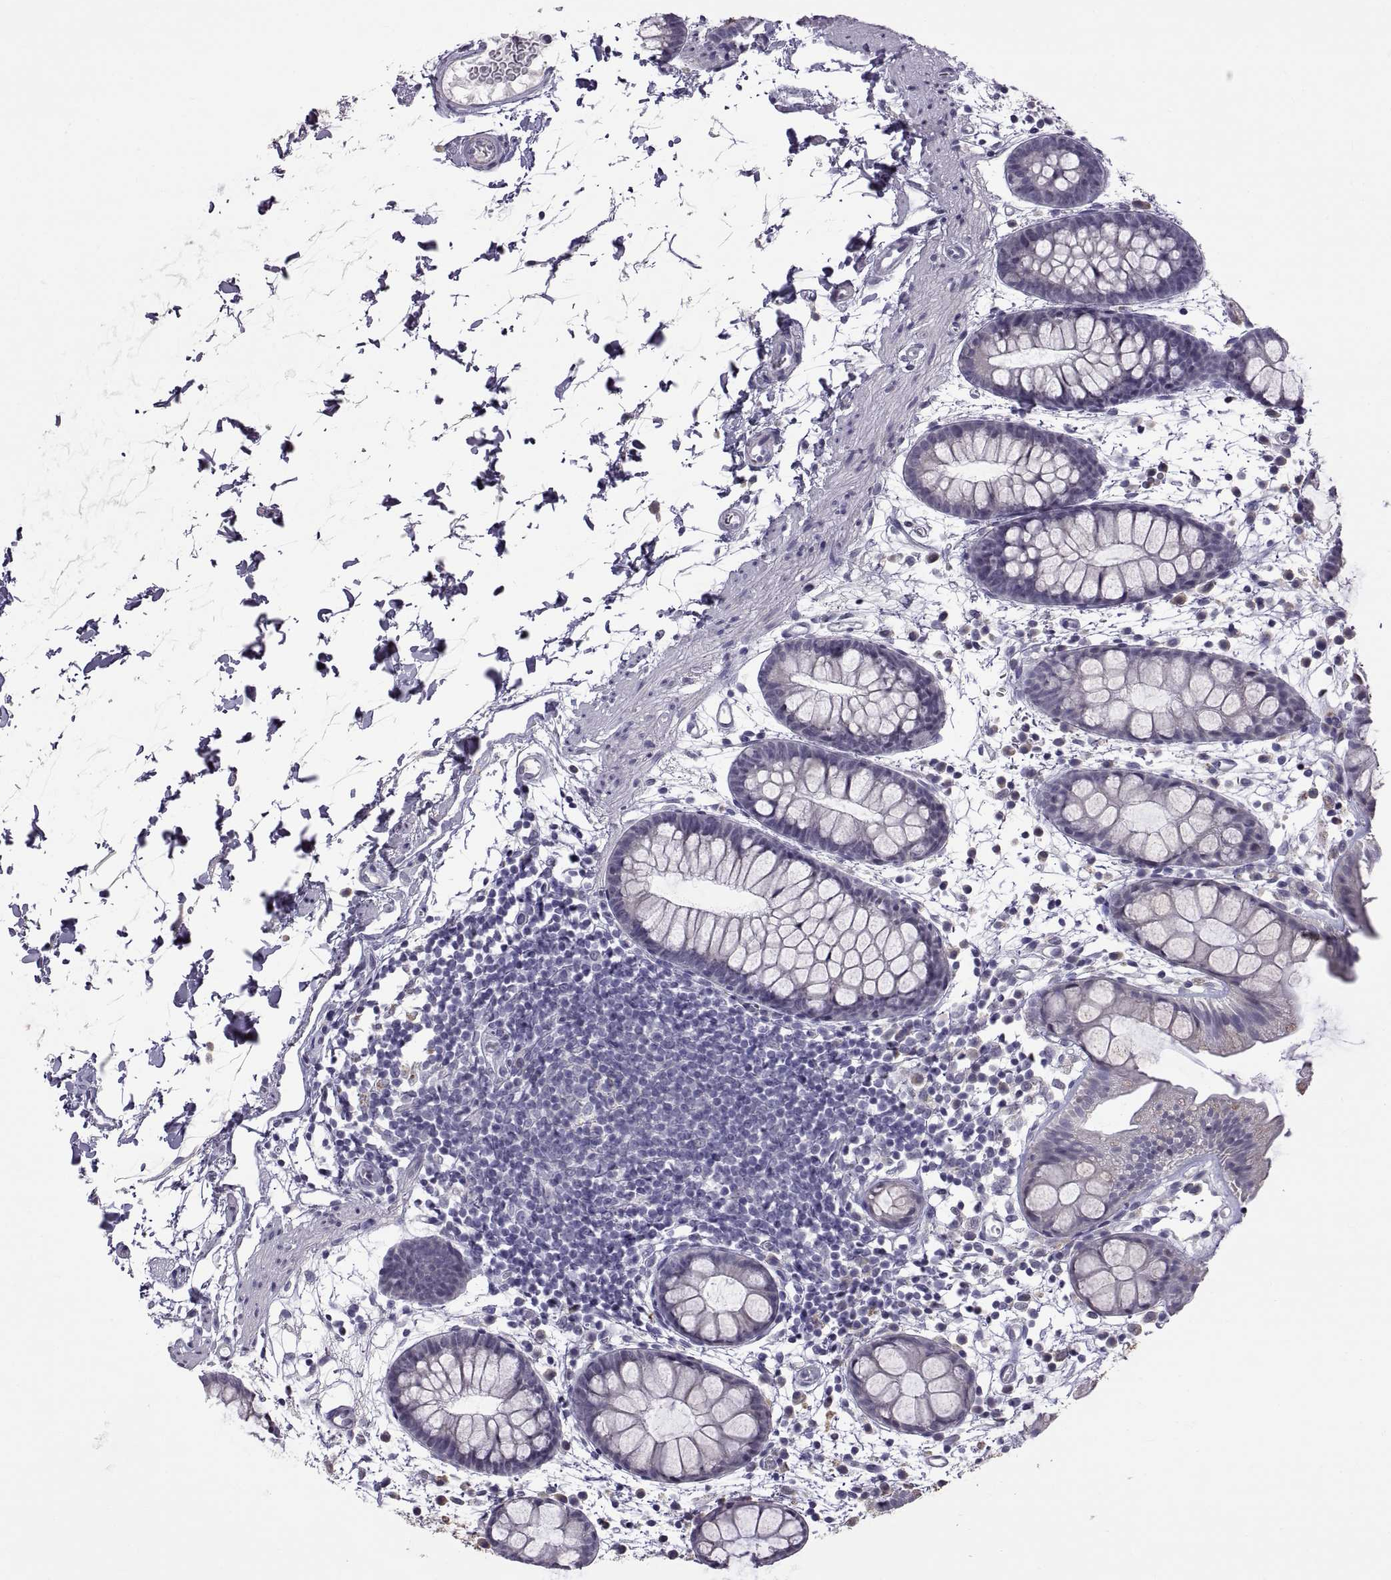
{"staining": {"intensity": "negative", "quantity": "none", "location": "none"}, "tissue": "rectum", "cell_type": "Glandular cells", "image_type": "normal", "snomed": [{"axis": "morphology", "description": "Normal tissue, NOS"}, {"axis": "topography", "description": "Rectum"}], "caption": "Immunohistochemistry (IHC) micrograph of normal rectum stained for a protein (brown), which exhibits no positivity in glandular cells. Nuclei are stained in blue.", "gene": "MAGEB18", "patient": {"sex": "male", "age": 57}}